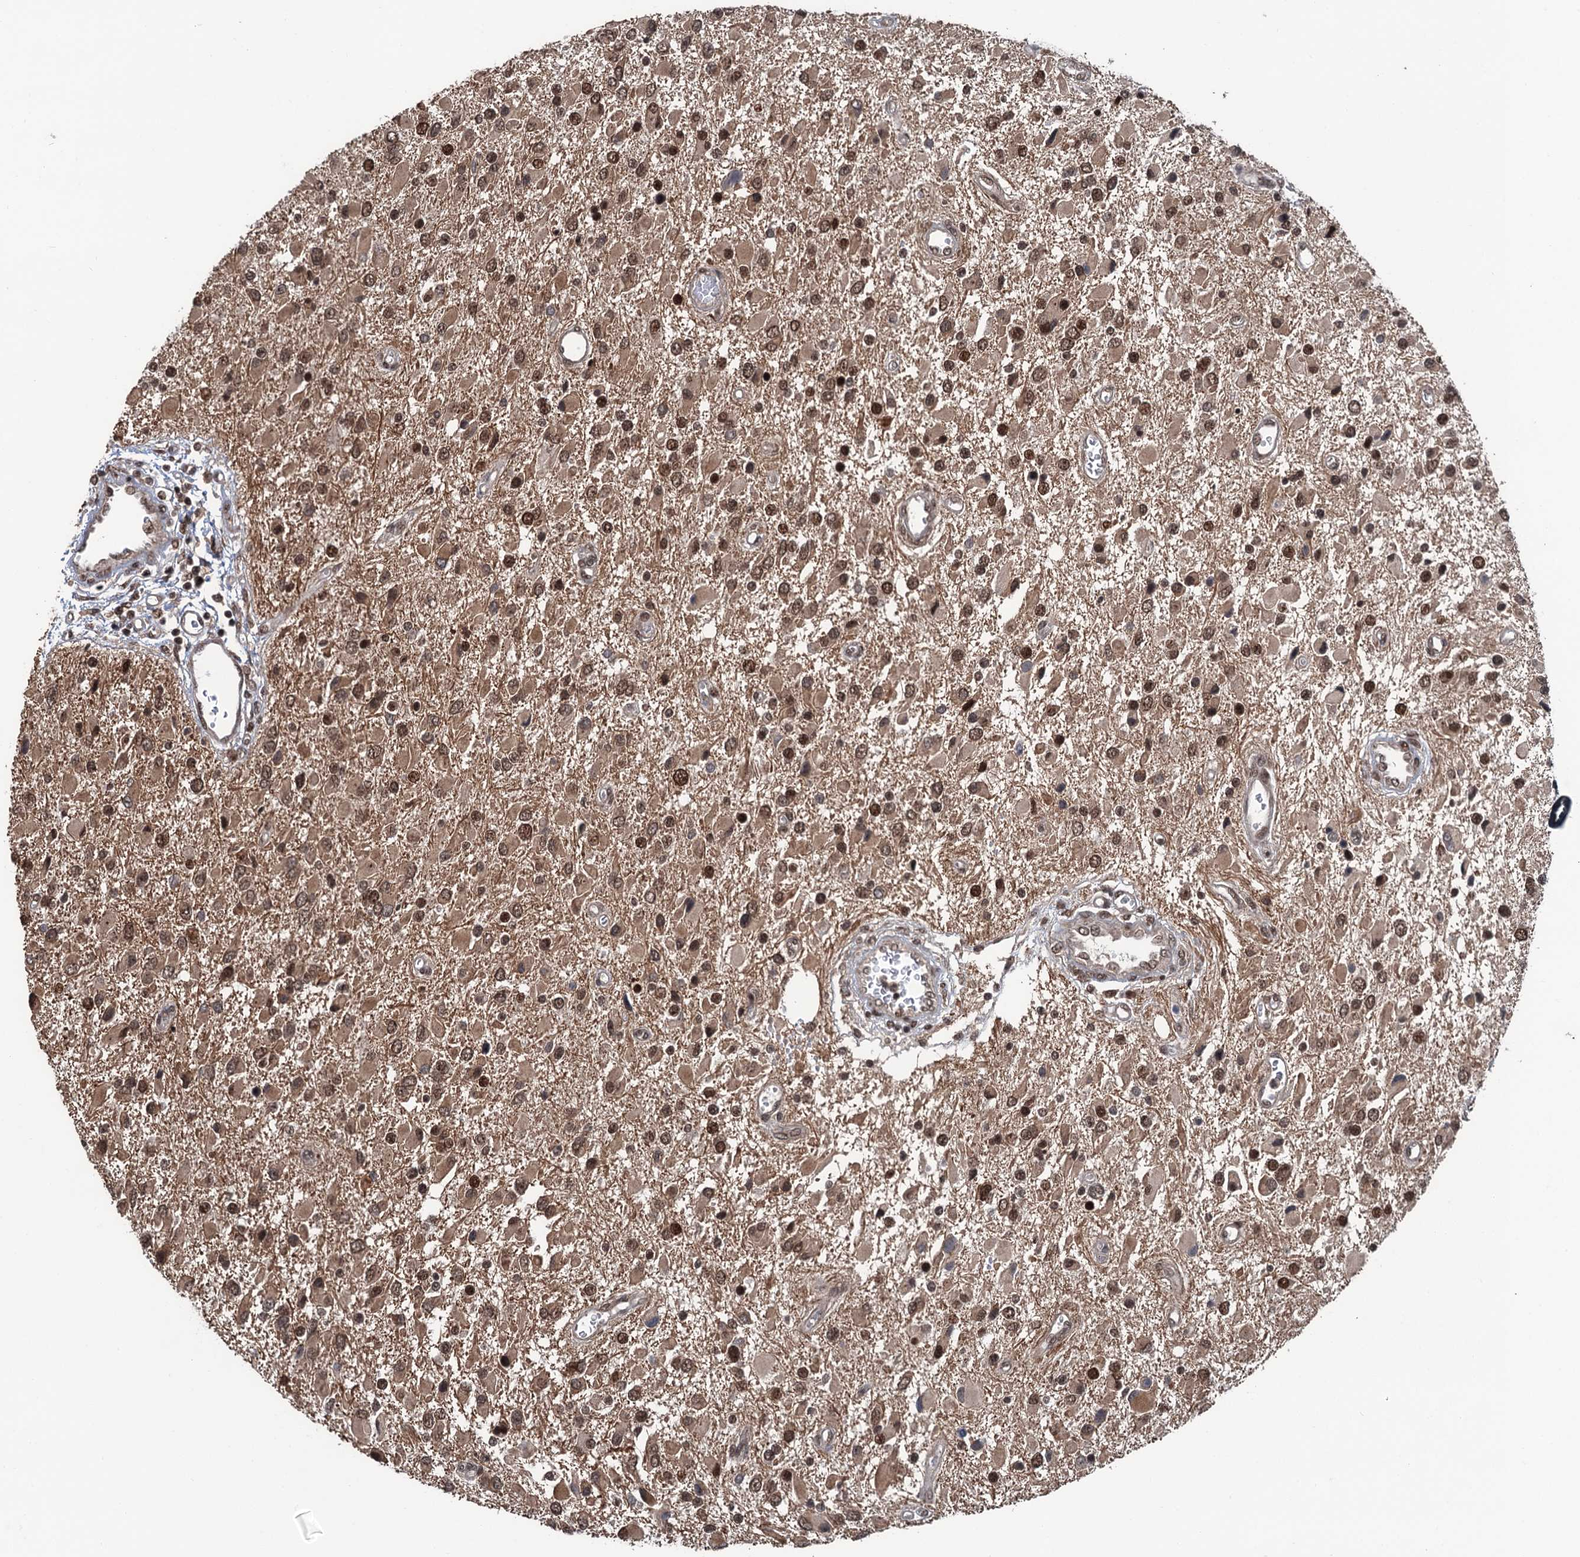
{"staining": {"intensity": "moderate", "quantity": ">75%", "location": "nuclear"}, "tissue": "glioma", "cell_type": "Tumor cells", "image_type": "cancer", "snomed": [{"axis": "morphology", "description": "Glioma, malignant, High grade"}, {"axis": "topography", "description": "Brain"}], "caption": "Glioma tissue demonstrates moderate nuclear positivity in about >75% of tumor cells", "gene": "RASSF4", "patient": {"sex": "male", "age": 53}}